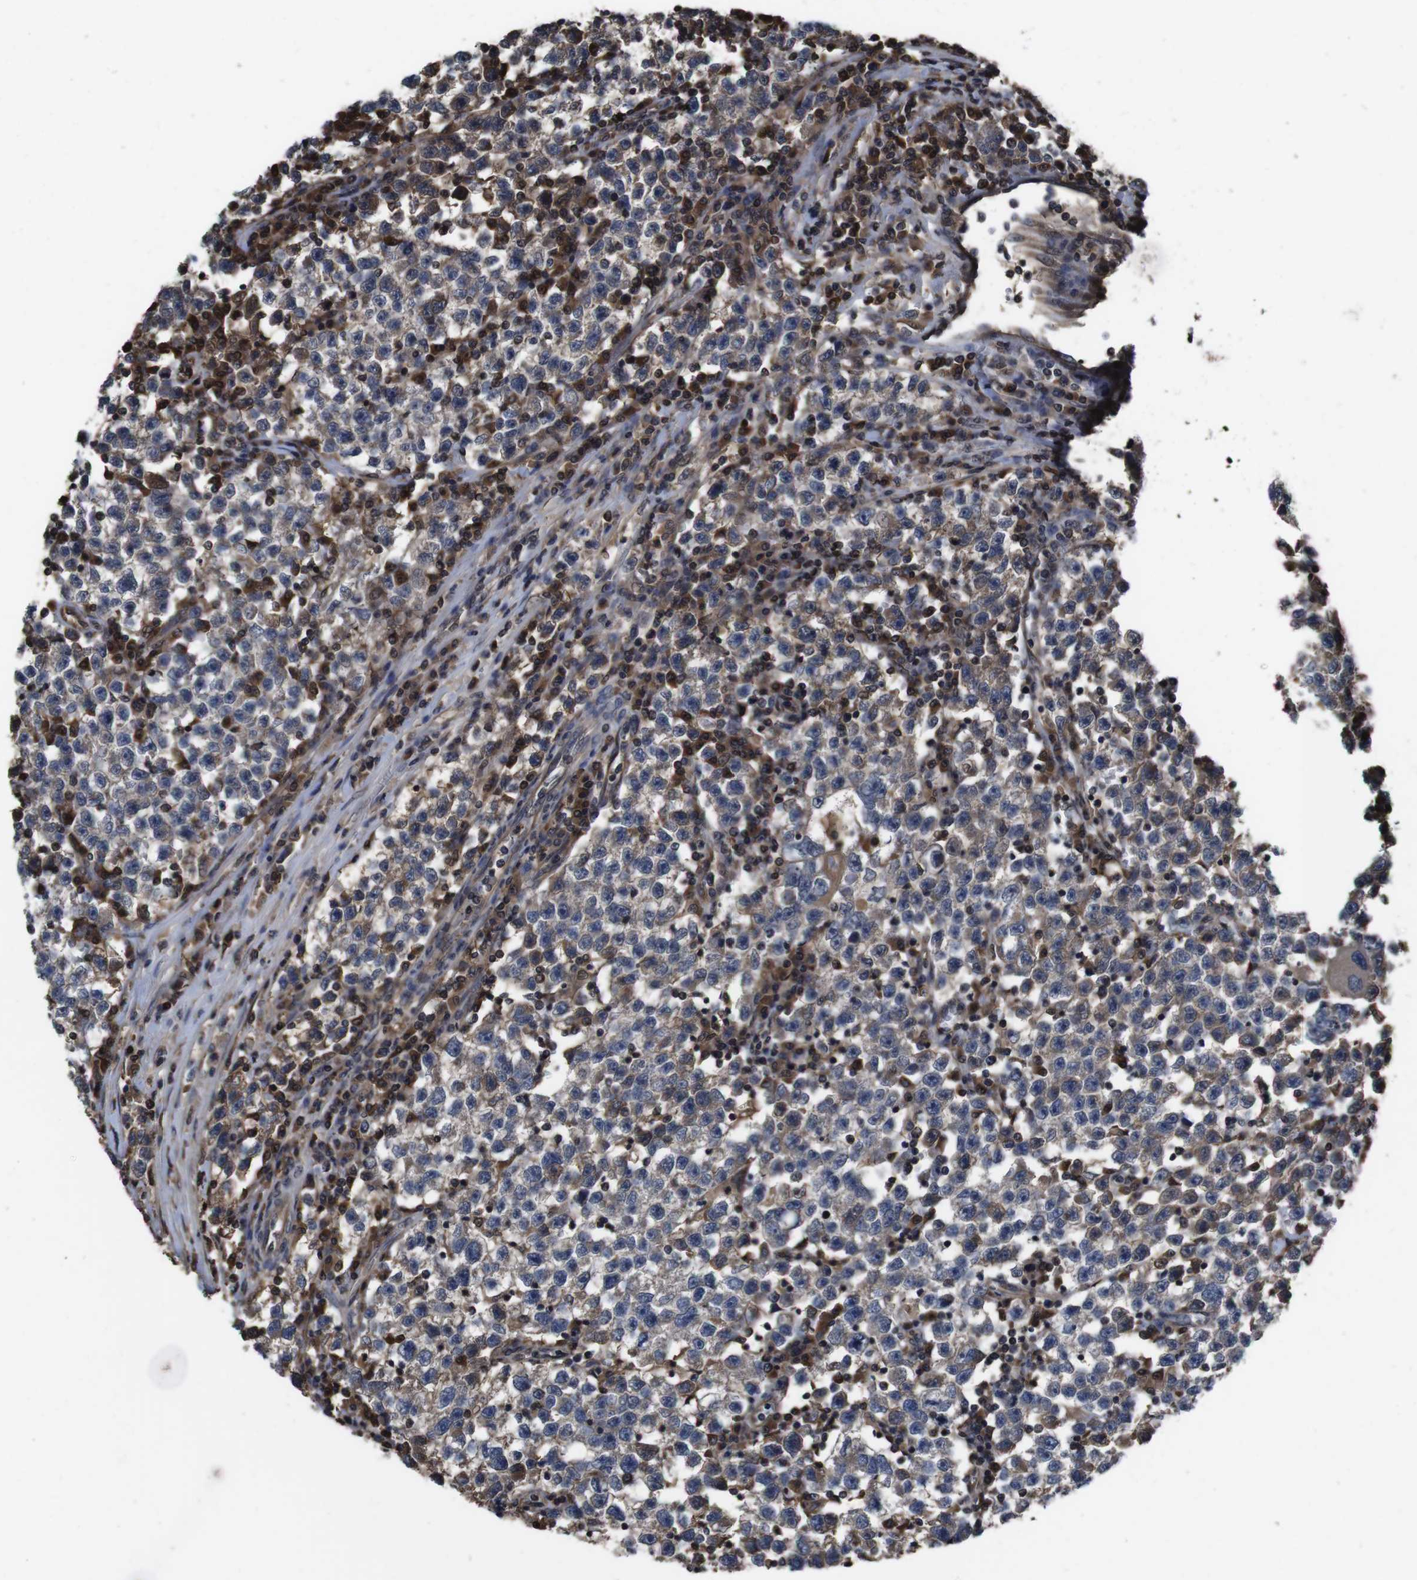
{"staining": {"intensity": "weak", "quantity": "<25%", "location": "cytoplasmic/membranous"}, "tissue": "testis cancer", "cell_type": "Tumor cells", "image_type": "cancer", "snomed": [{"axis": "morphology", "description": "Seminoma, NOS"}, {"axis": "topography", "description": "Testis"}], "caption": "Immunohistochemistry histopathology image of human testis cancer (seminoma) stained for a protein (brown), which shows no expression in tumor cells.", "gene": "CXCL11", "patient": {"sex": "male", "age": 22}}